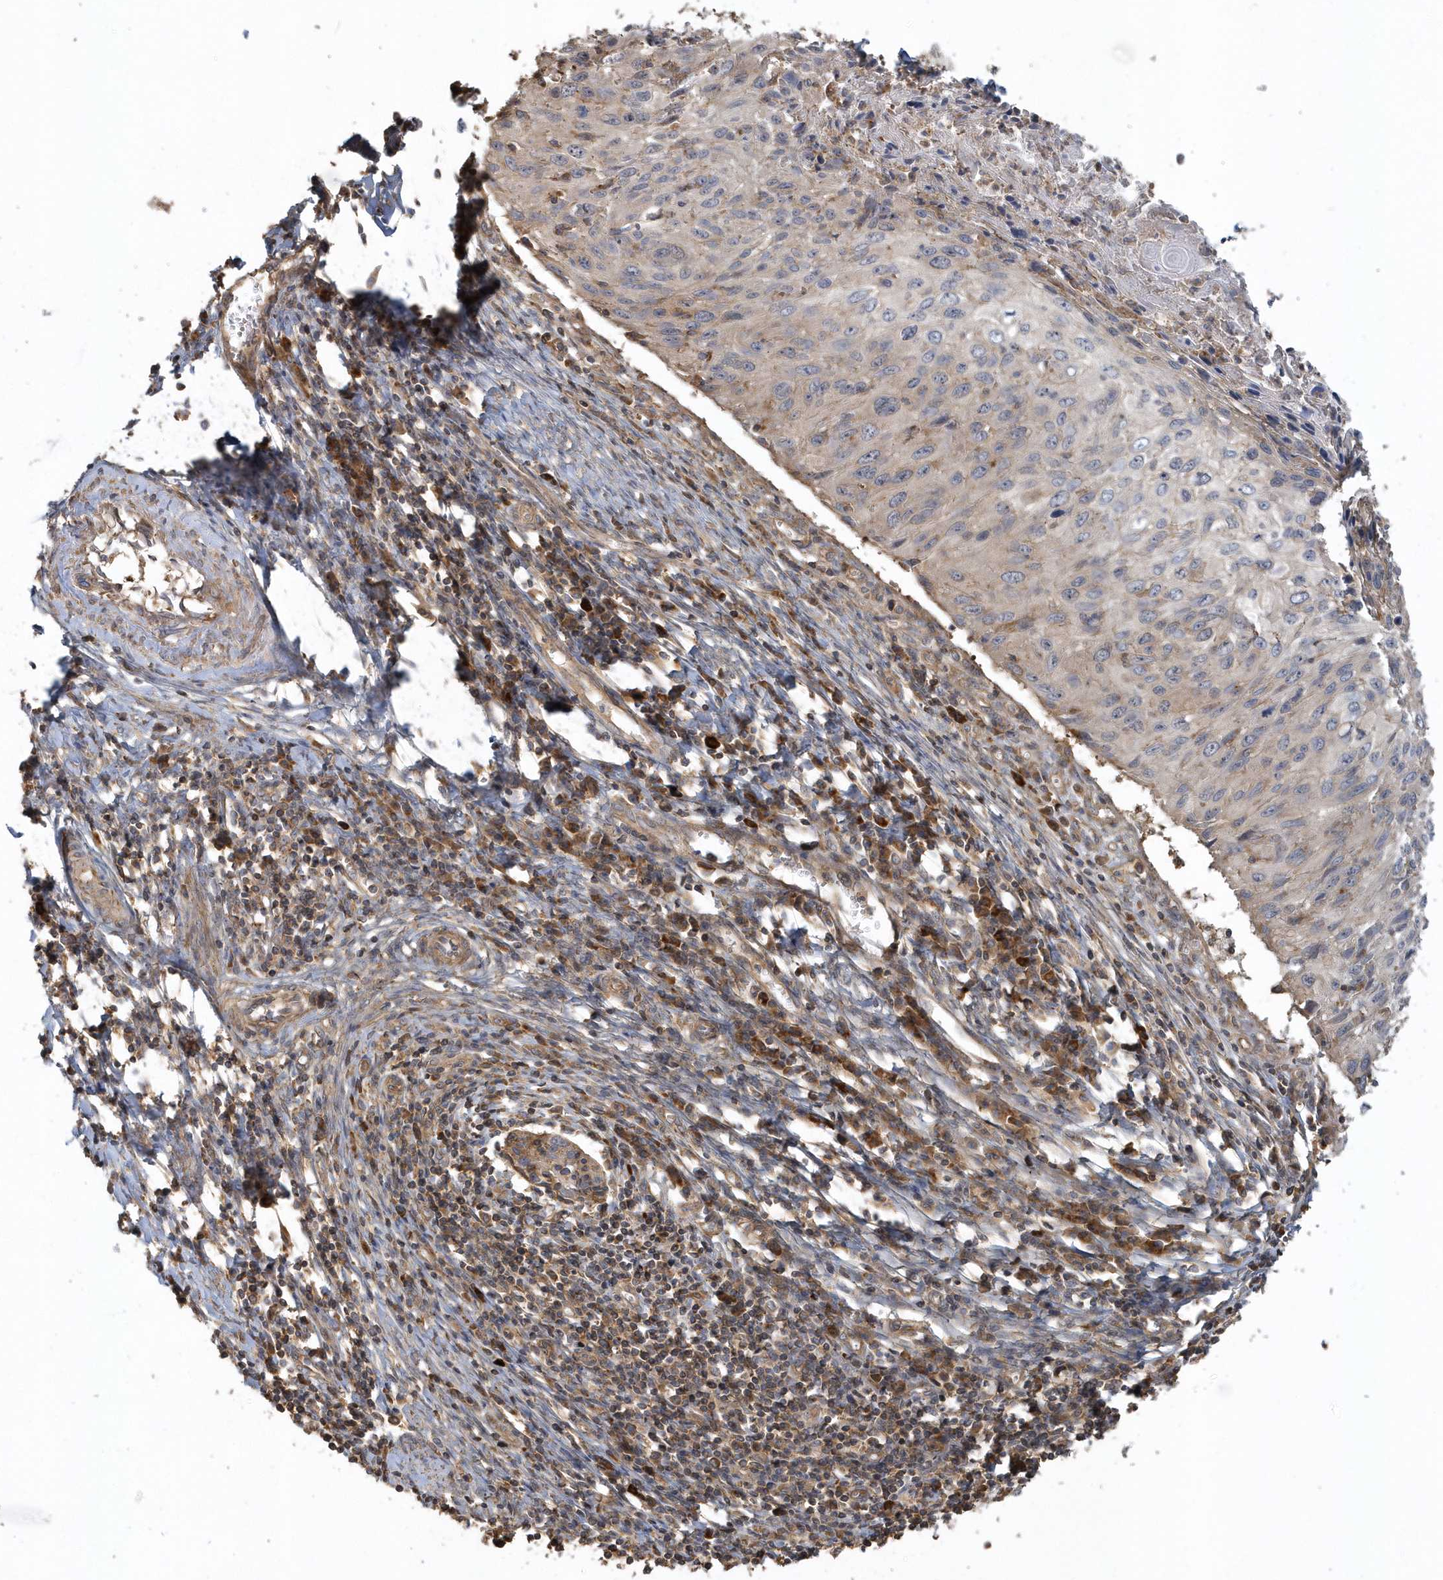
{"staining": {"intensity": "negative", "quantity": "none", "location": "none"}, "tissue": "cervical cancer", "cell_type": "Tumor cells", "image_type": "cancer", "snomed": [{"axis": "morphology", "description": "Squamous cell carcinoma, NOS"}, {"axis": "topography", "description": "Cervix"}], "caption": "DAB immunohistochemical staining of human squamous cell carcinoma (cervical) exhibits no significant staining in tumor cells.", "gene": "TRAIP", "patient": {"sex": "female", "age": 51}}